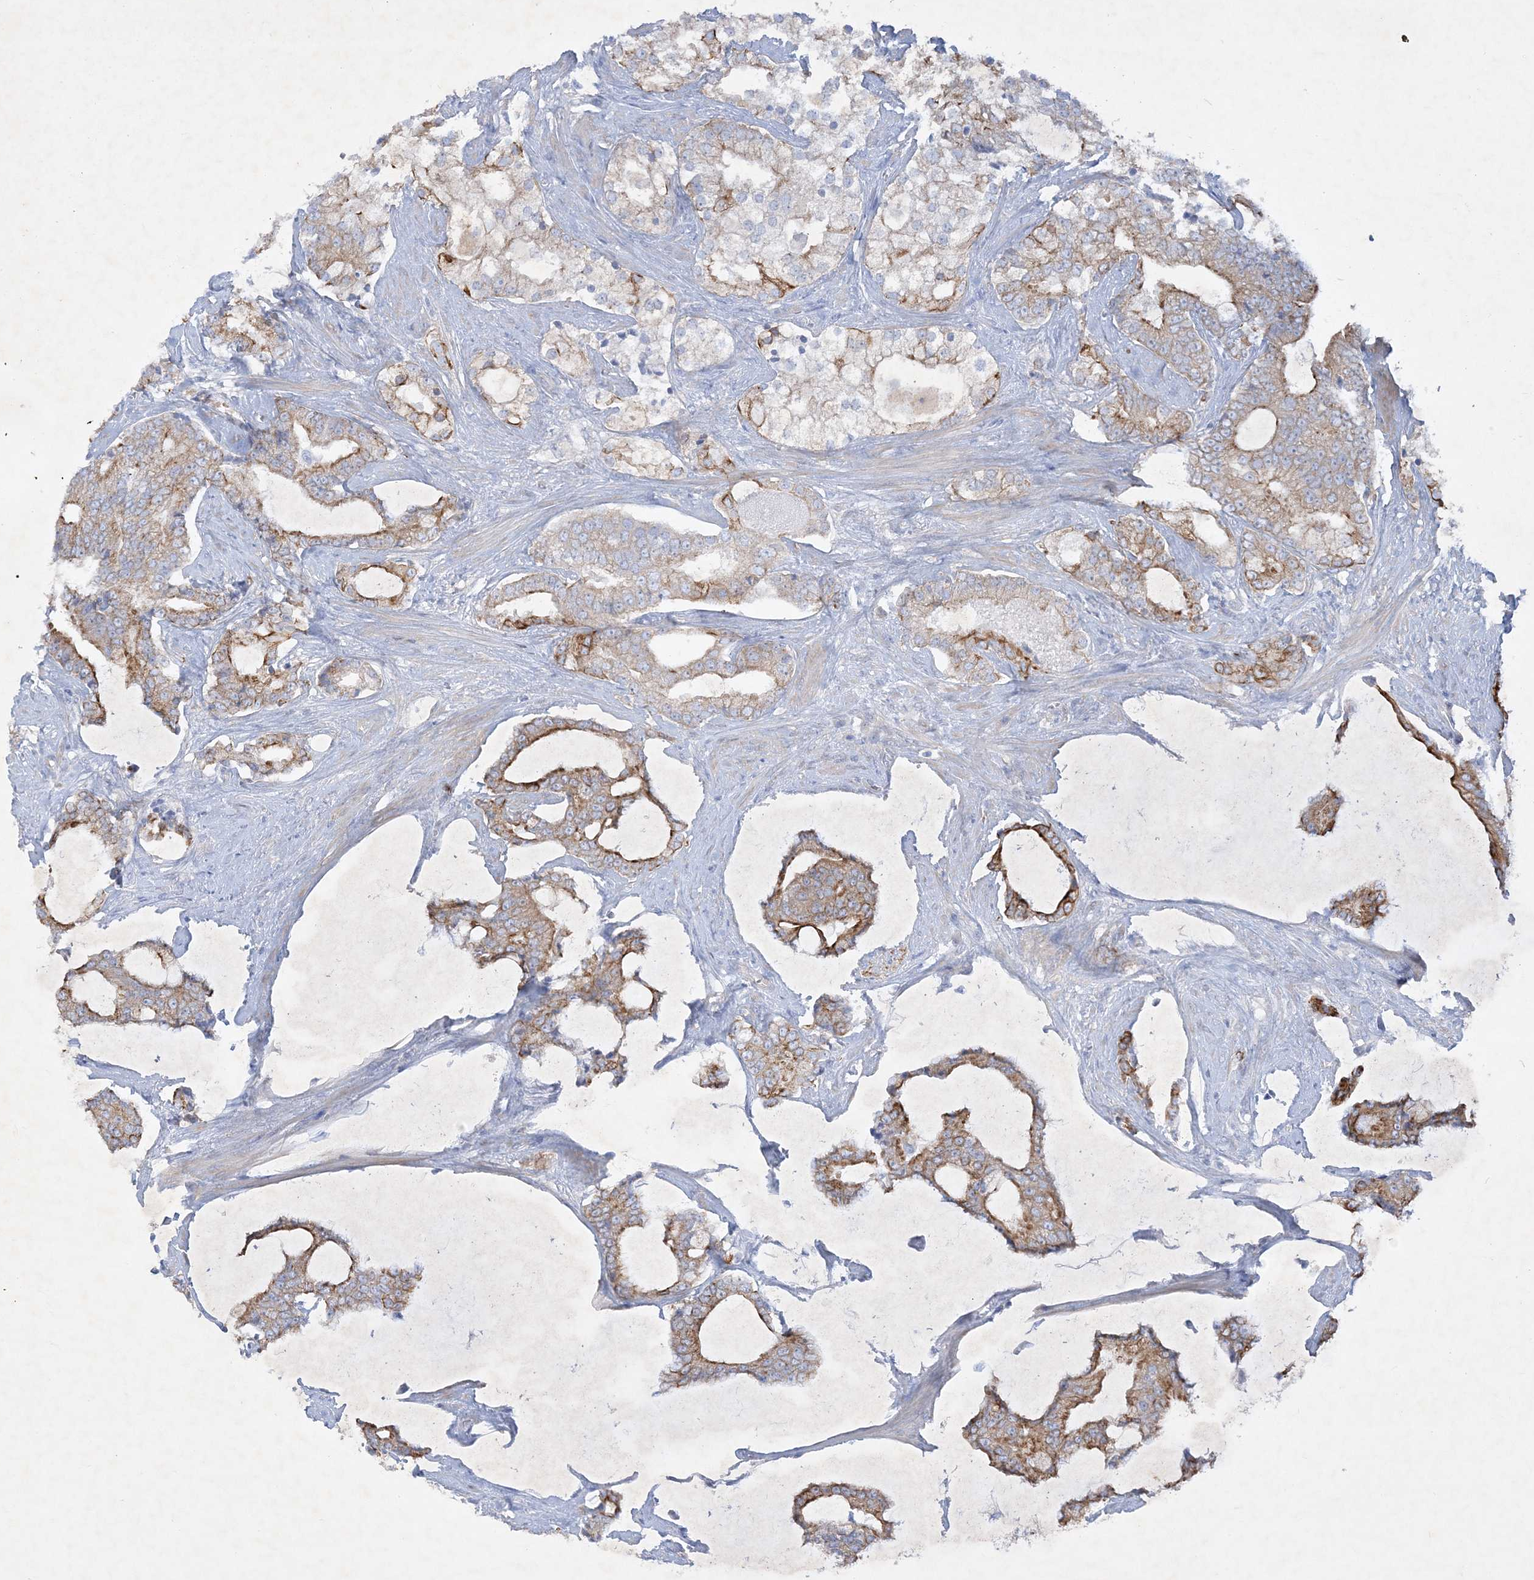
{"staining": {"intensity": "weak", "quantity": ">75%", "location": "cytoplasmic/membranous"}, "tissue": "prostate cancer", "cell_type": "Tumor cells", "image_type": "cancer", "snomed": [{"axis": "morphology", "description": "Adenocarcinoma, Low grade"}, {"axis": "topography", "description": "Prostate"}], "caption": "Prostate cancer (adenocarcinoma (low-grade)) stained with DAB (3,3'-diaminobenzidine) immunohistochemistry (IHC) reveals low levels of weak cytoplasmic/membranous positivity in approximately >75% of tumor cells.", "gene": "FARSB", "patient": {"sex": "male", "age": 58}}